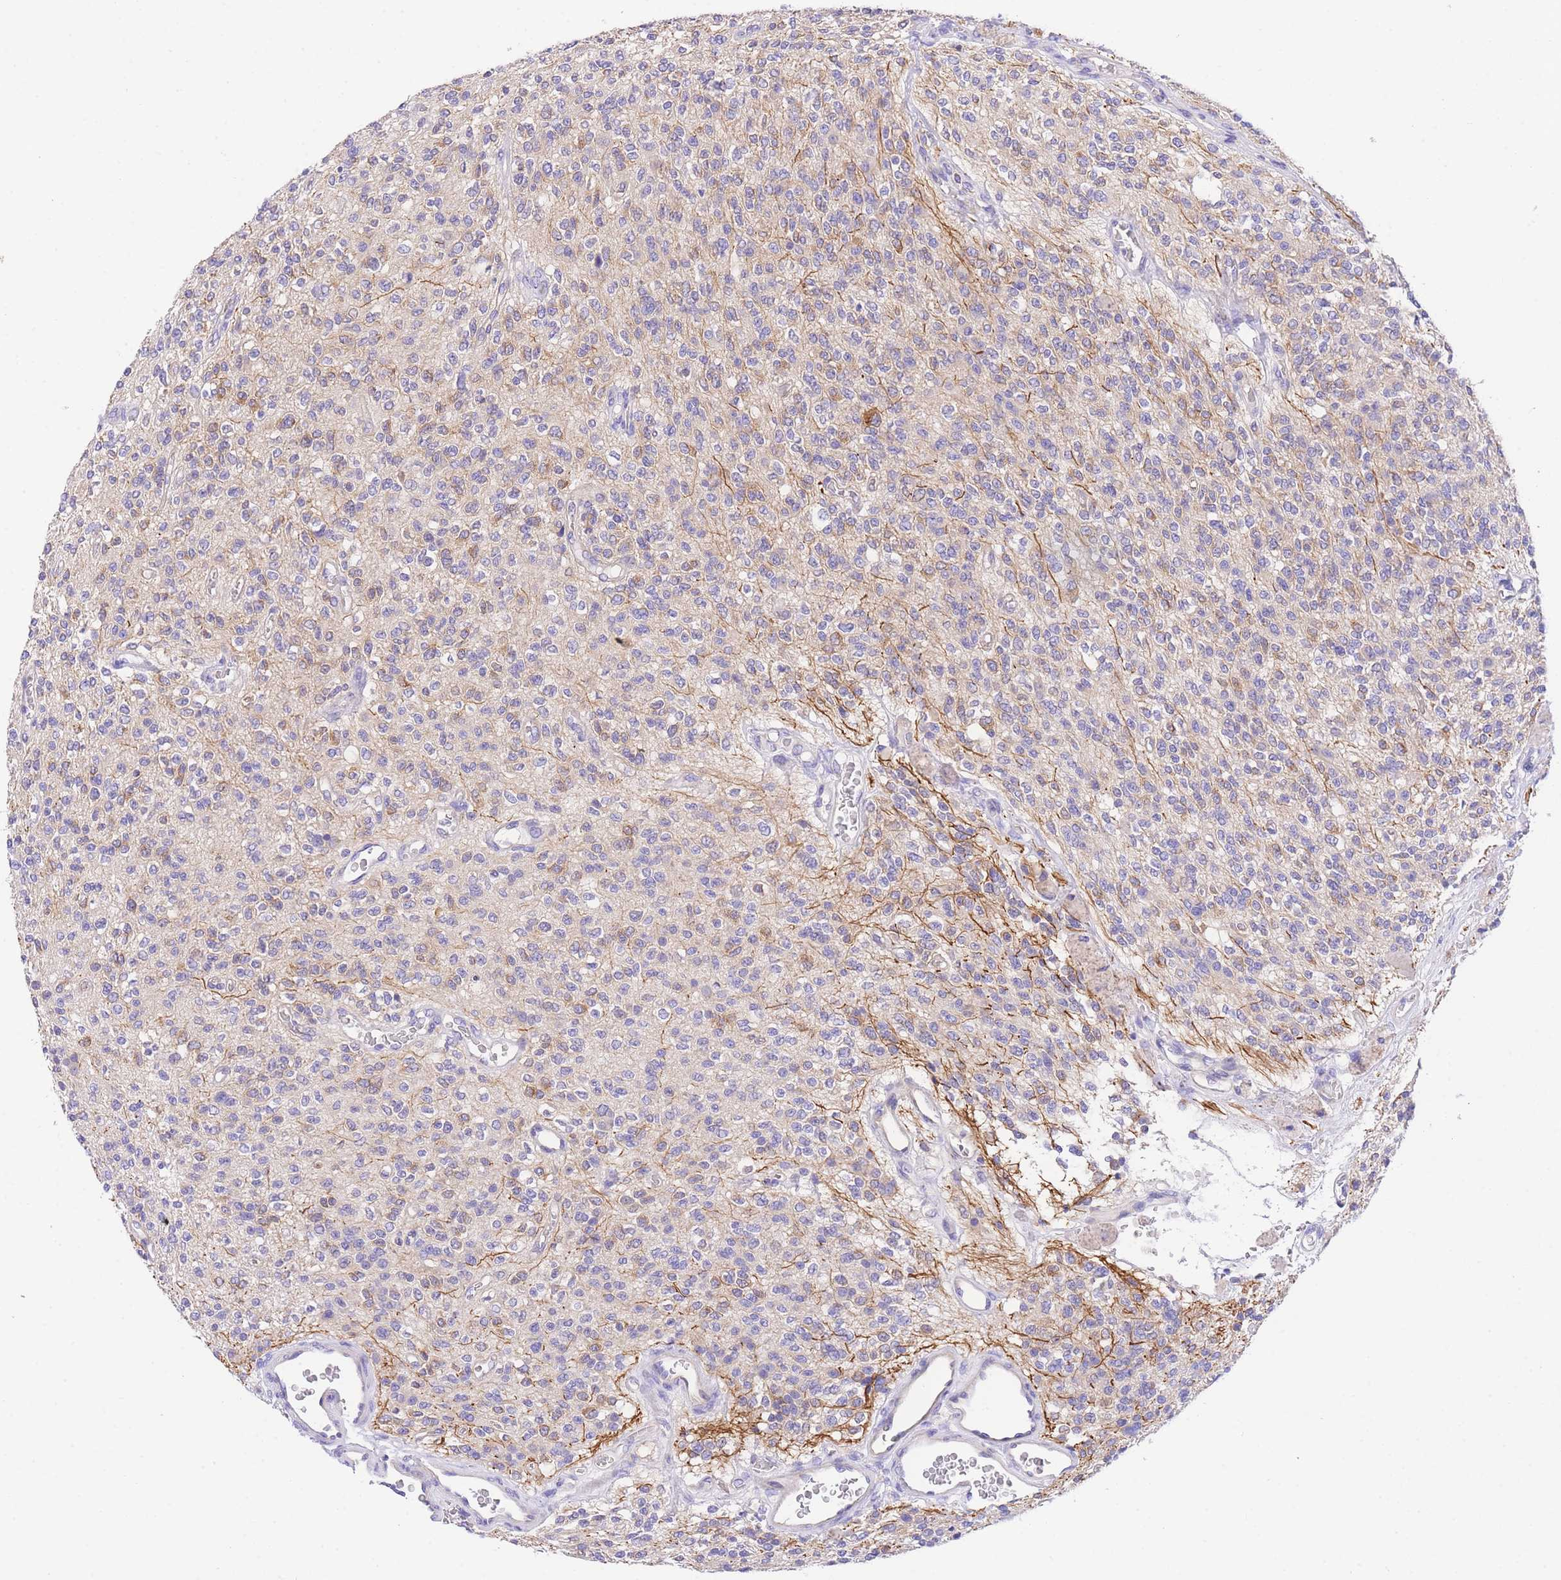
{"staining": {"intensity": "negative", "quantity": "none", "location": "none"}, "tissue": "glioma", "cell_type": "Tumor cells", "image_type": "cancer", "snomed": [{"axis": "morphology", "description": "Glioma, malignant, High grade"}, {"axis": "topography", "description": "Brain"}], "caption": "Immunohistochemistry (IHC) image of glioma stained for a protein (brown), which shows no positivity in tumor cells.", "gene": "EPN2", "patient": {"sex": "male", "age": 34}}